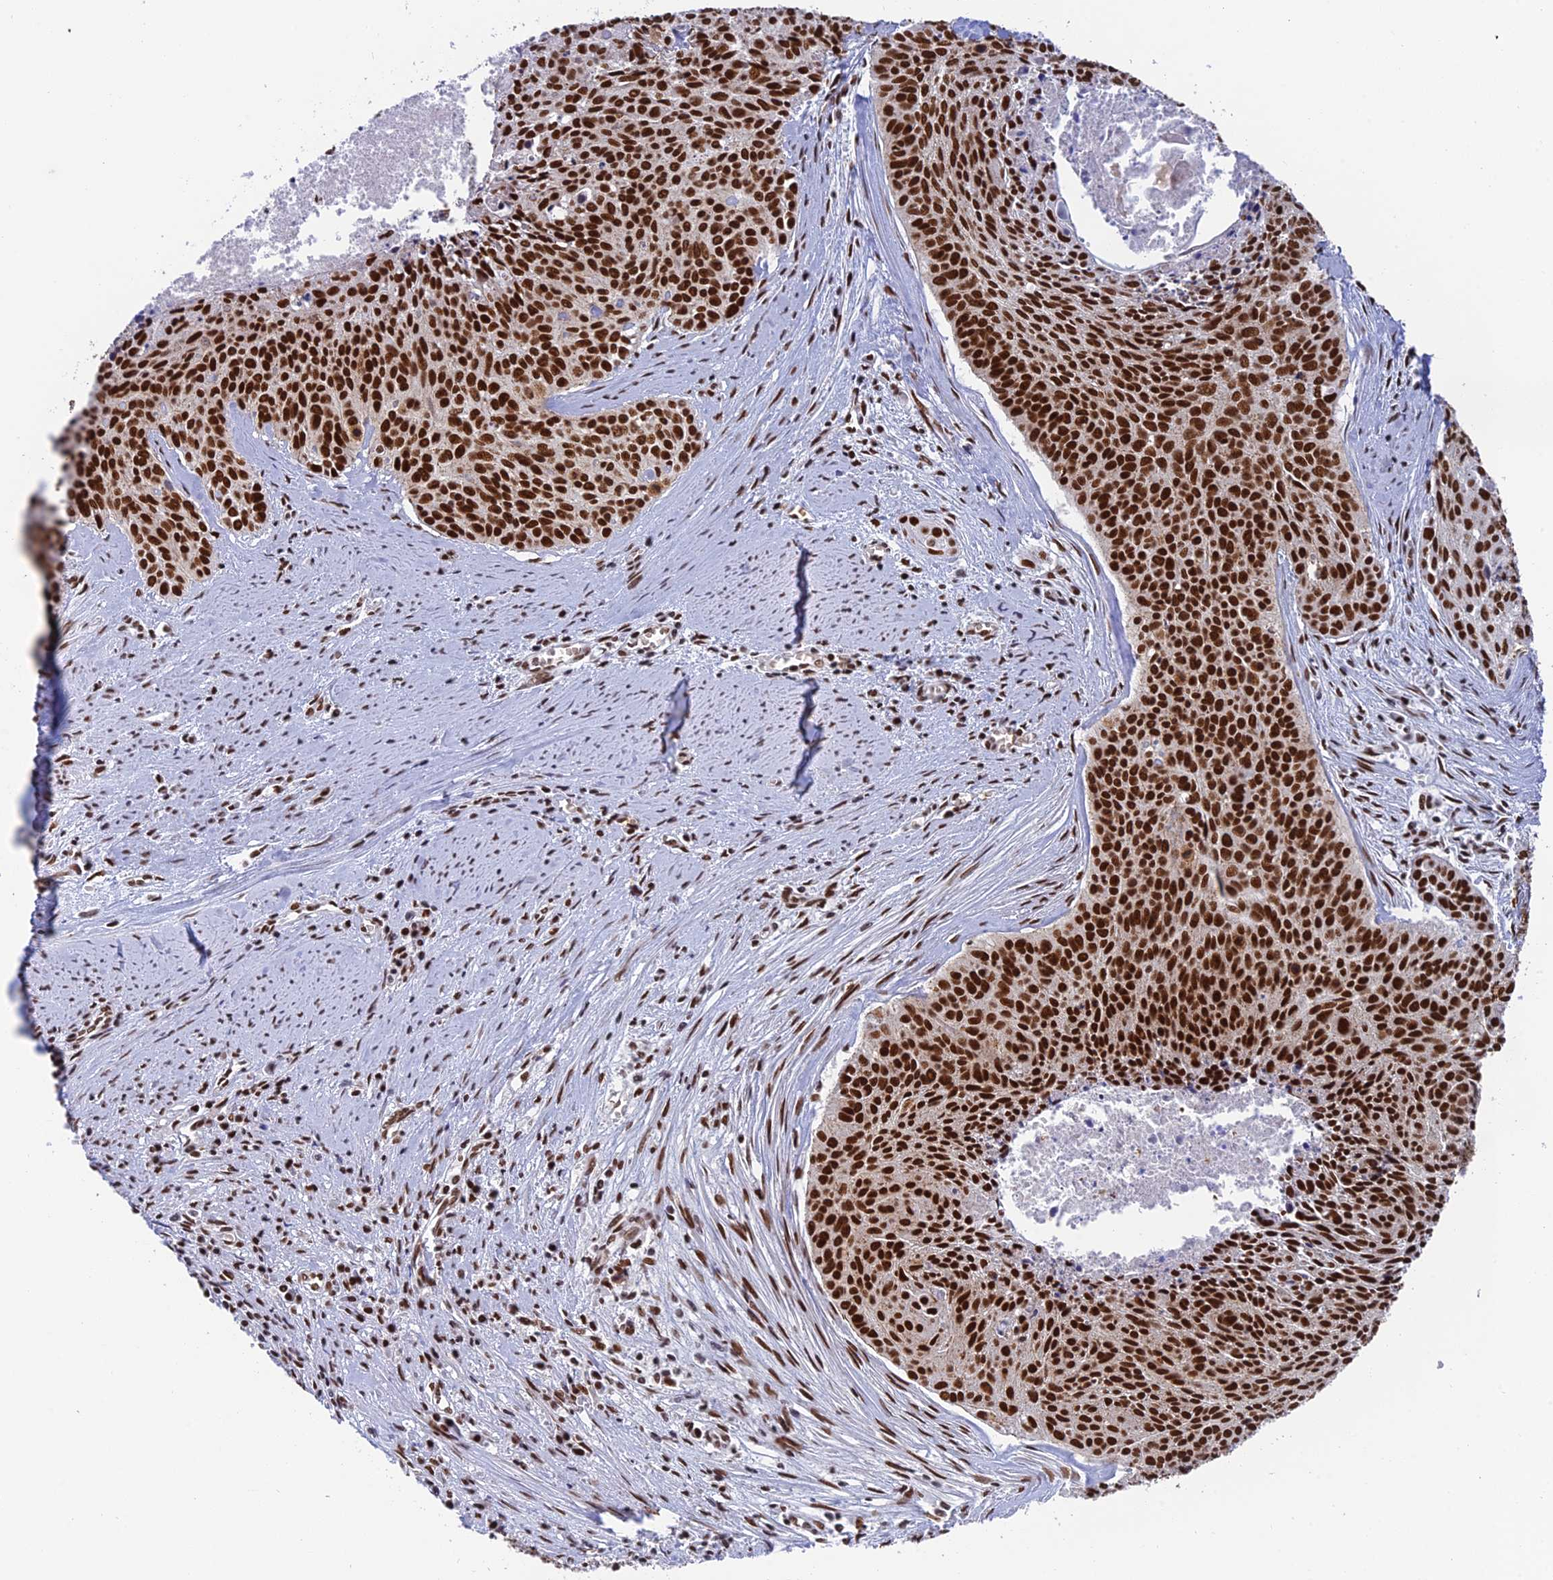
{"staining": {"intensity": "strong", "quantity": ">75%", "location": "nuclear"}, "tissue": "cervical cancer", "cell_type": "Tumor cells", "image_type": "cancer", "snomed": [{"axis": "morphology", "description": "Squamous cell carcinoma, NOS"}, {"axis": "topography", "description": "Cervix"}], "caption": "A high-resolution micrograph shows IHC staining of squamous cell carcinoma (cervical), which displays strong nuclear staining in about >75% of tumor cells.", "gene": "EEF1AKMT3", "patient": {"sex": "female", "age": 55}}